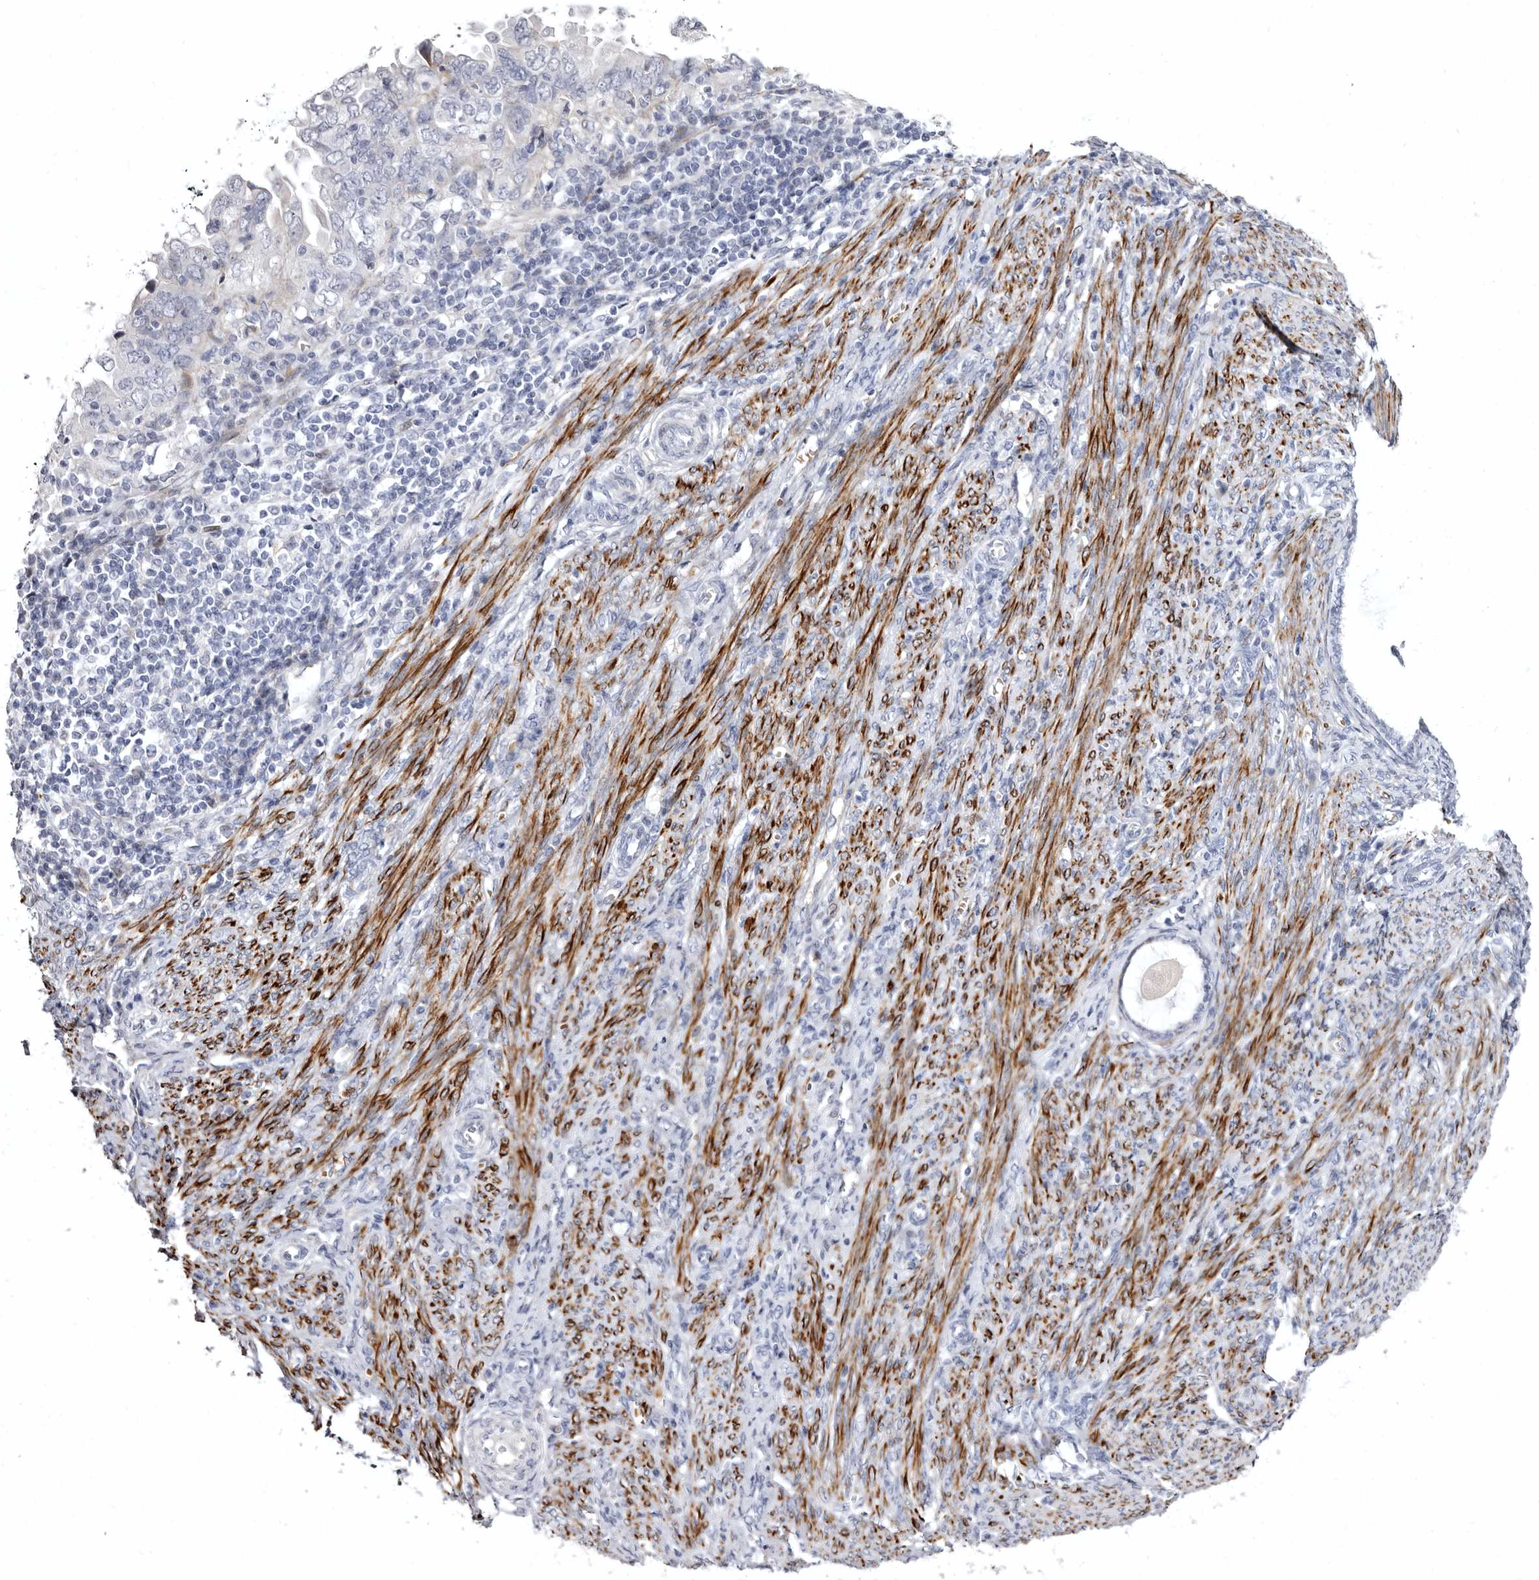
{"staining": {"intensity": "negative", "quantity": "none", "location": "none"}, "tissue": "endometrial cancer", "cell_type": "Tumor cells", "image_type": "cancer", "snomed": [{"axis": "morphology", "description": "Adenocarcinoma, NOS"}, {"axis": "topography", "description": "Uterus"}], "caption": "Protein analysis of endometrial cancer (adenocarcinoma) reveals no significant positivity in tumor cells.", "gene": "AIDA", "patient": {"sex": "female", "age": 77}}